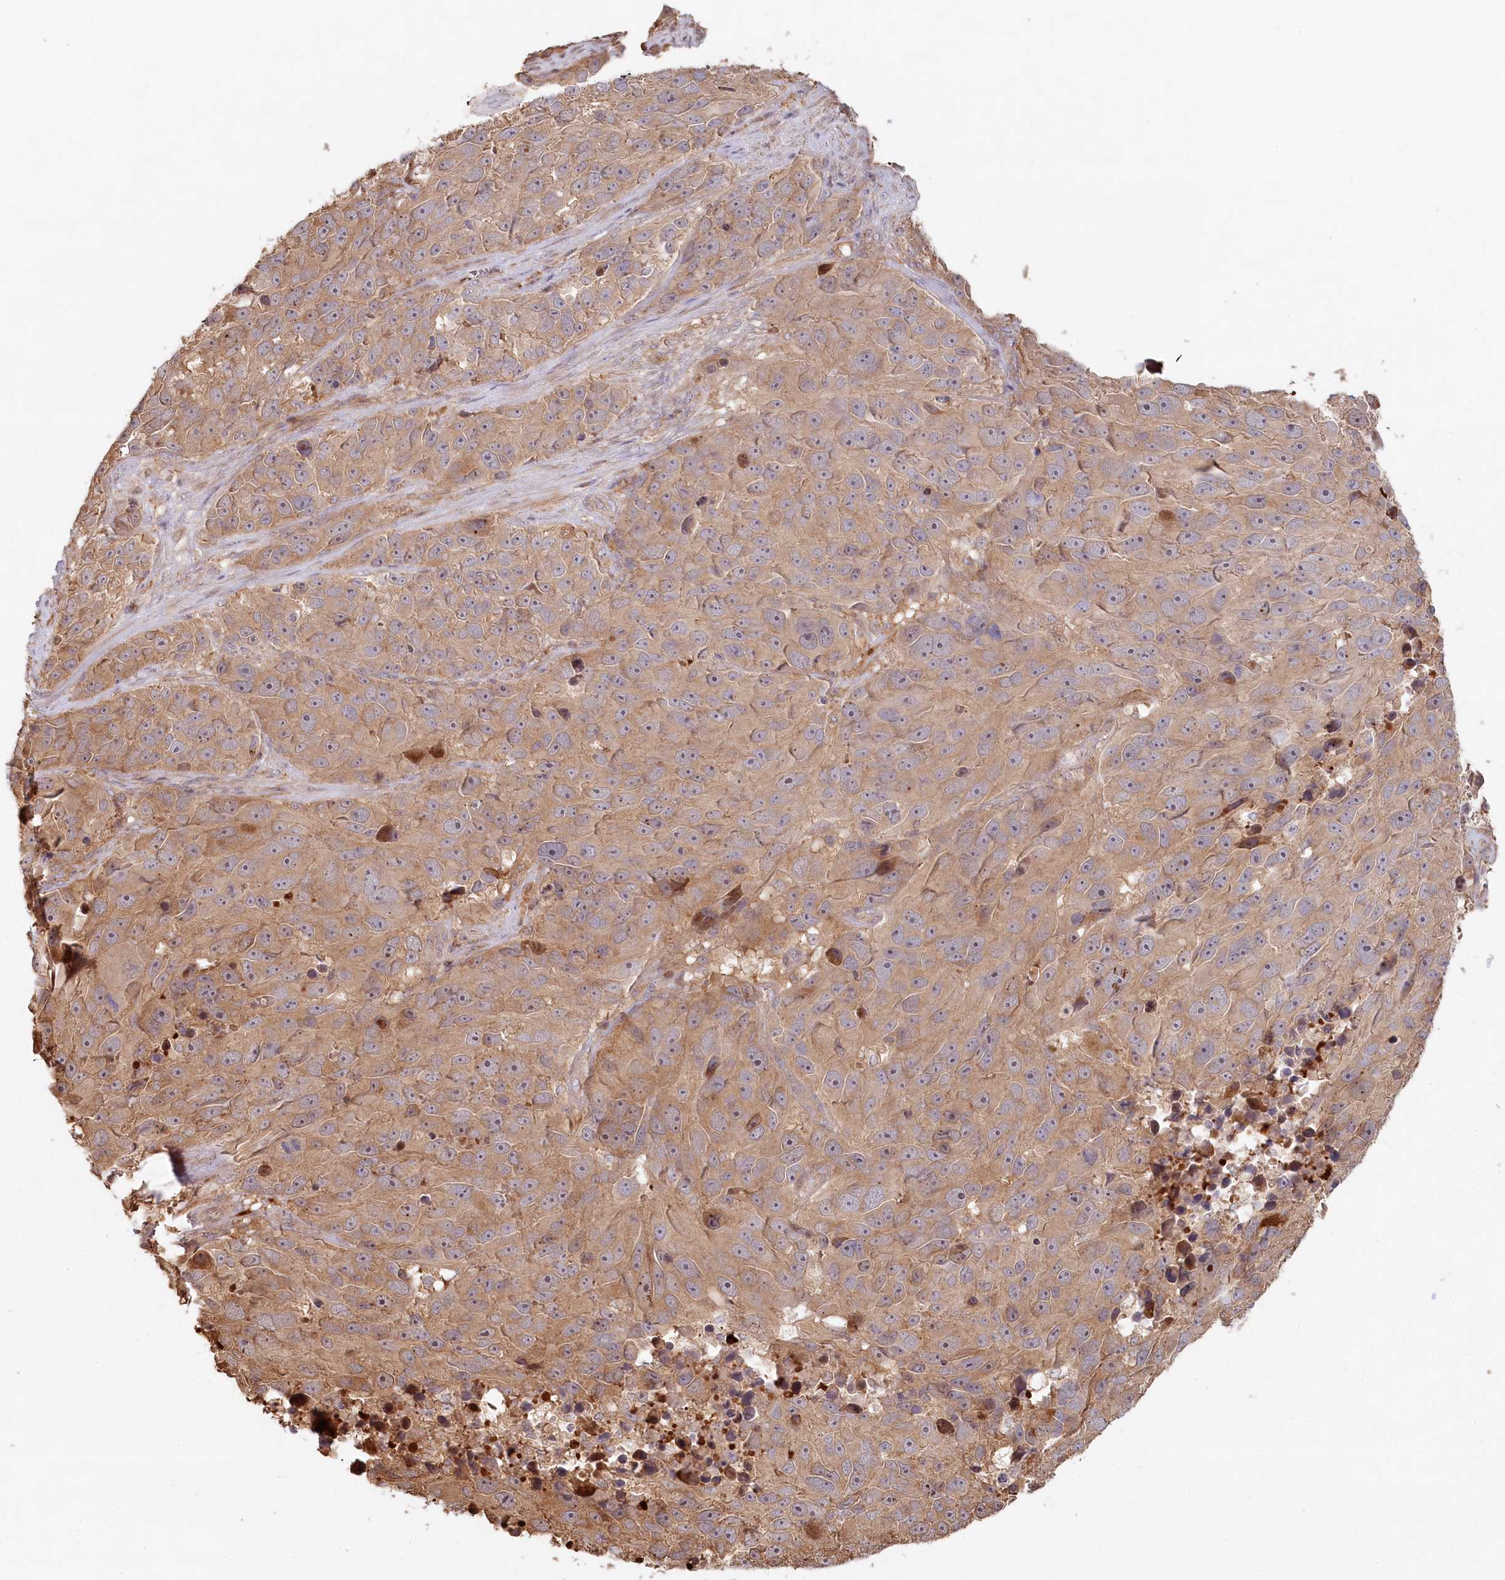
{"staining": {"intensity": "moderate", "quantity": ">75%", "location": "cytoplasmic/membranous"}, "tissue": "melanoma", "cell_type": "Tumor cells", "image_type": "cancer", "snomed": [{"axis": "morphology", "description": "Malignant melanoma, NOS"}, {"axis": "topography", "description": "Skin"}], "caption": "This is an image of IHC staining of melanoma, which shows moderate staining in the cytoplasmic/membranous of tumor cells.", "gene": "HAL", "patient": {"sex": "male", "age": 84}}